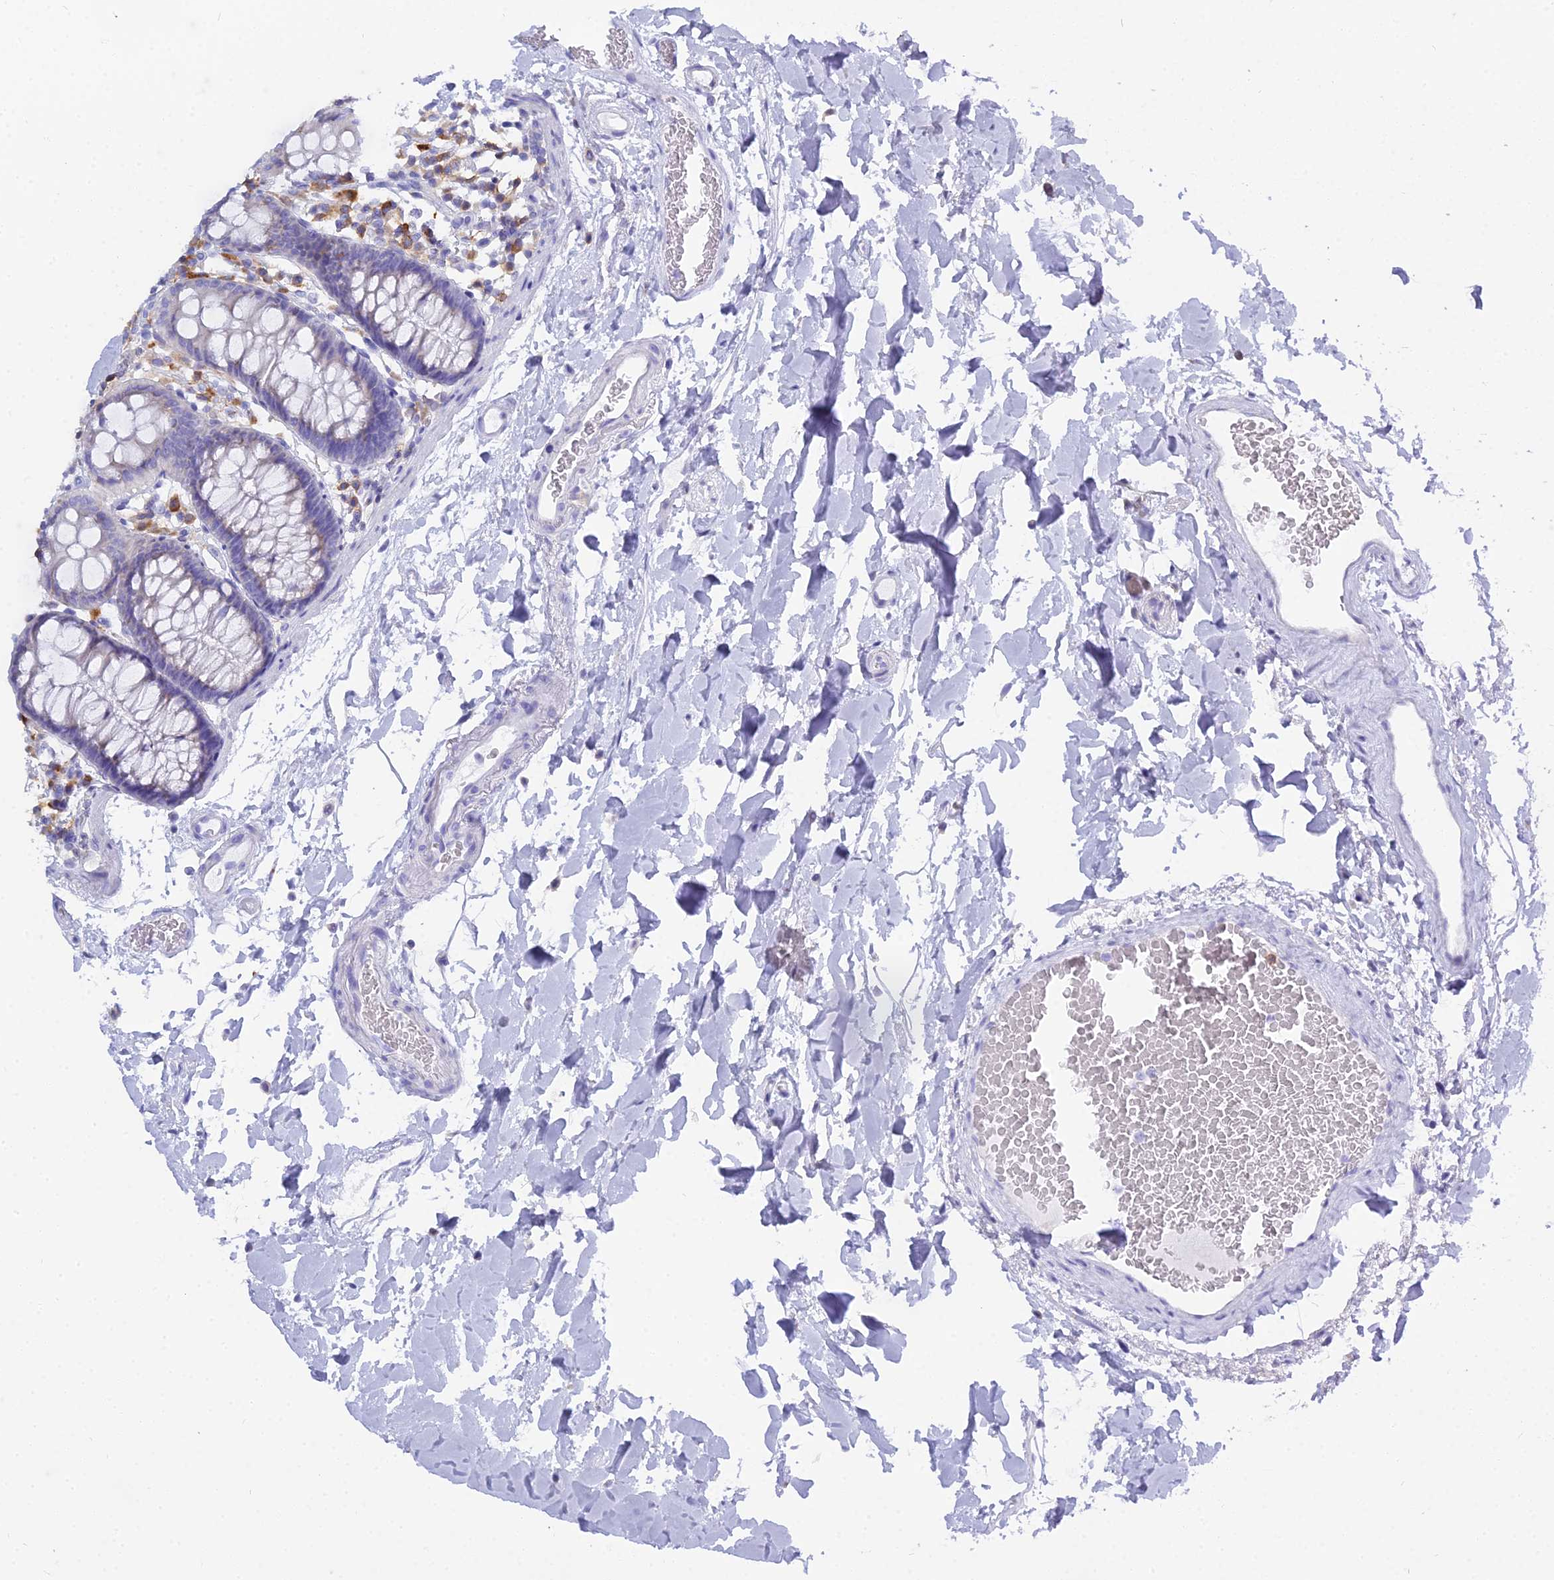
{"staining": {"intensity": "negative", "quantity": "none", "location": "none"}, "tissue": "colon", "cell_type": "Endothelial cells", "image_type": "normal", "snomed": [{"axis": "morphology", "description": "Normal tissue, NOS"}, {"axis": "topography", "description": "Colon"}], "caption": "Immunohistochemical staining of unremarkable human colon exhibits no significant staining in endothelial cells. (DAB (3,3'-diaminobenzidine) IHC with hematoxylin counter stain).", "gene": "CD5", "patient": {"sex": "male", "age": 75}}